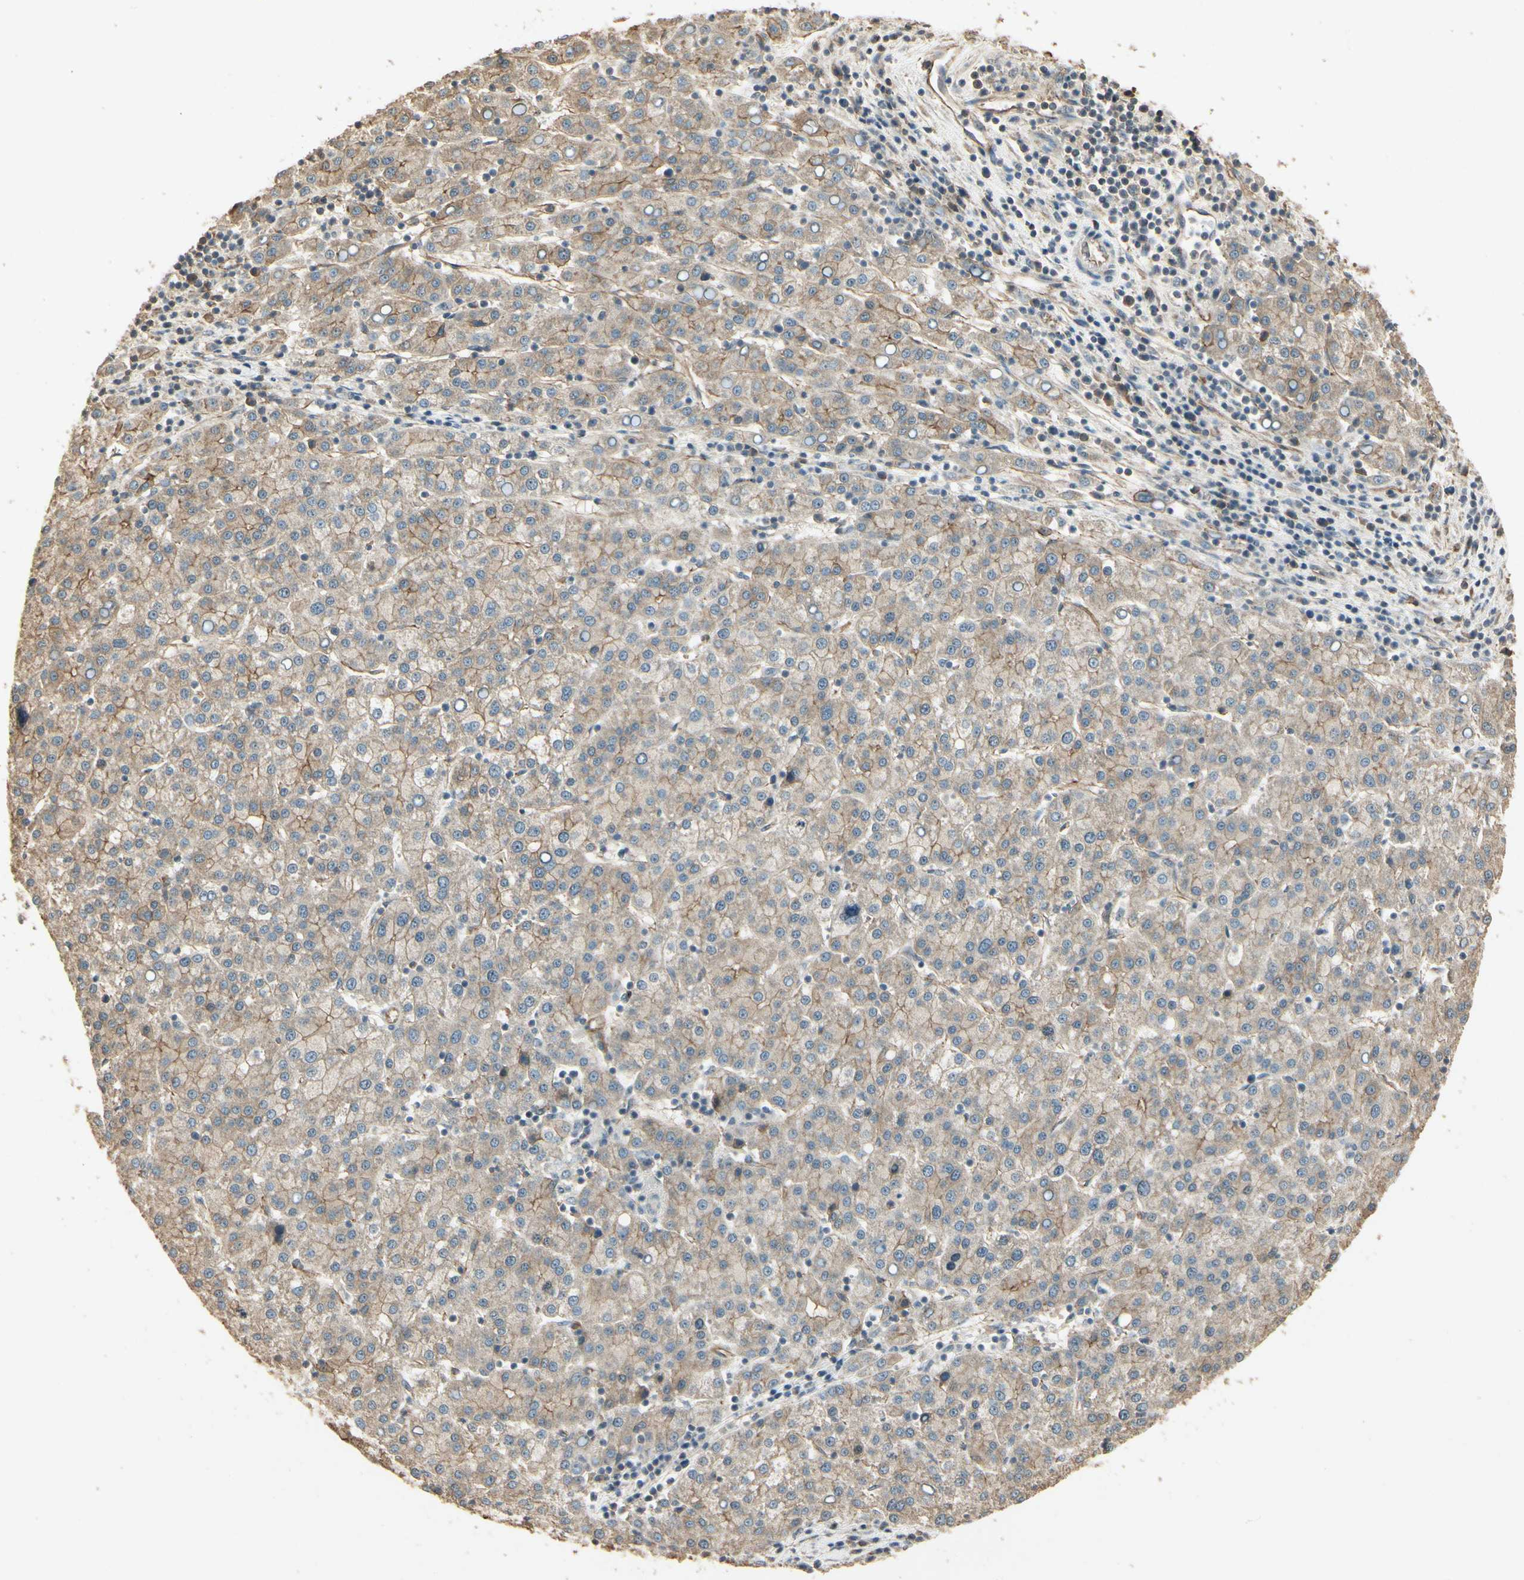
{"staining": {"intensity": "weak", "quantity": "25%-75%", "location": "cytoplasmic/membranous"}, "tissue": "liver cancer", "cell_type": "Tumor cells", "image_type": "cancer", "snomed": [{"axis": "morphology", "description": "Carcinoma, Hepatocellular, NOS"}, {"axis": "topography", "description": "Liver"}], "caption": "Weak cytoplasmic/membranous expression for a protein is seen in approximately 25%-75% of tumor cells of liver cancer (hepatocellular carcinoma) using IHC.", "gene": "RNF180", "patient": {"sex": "female", "age": 58}}